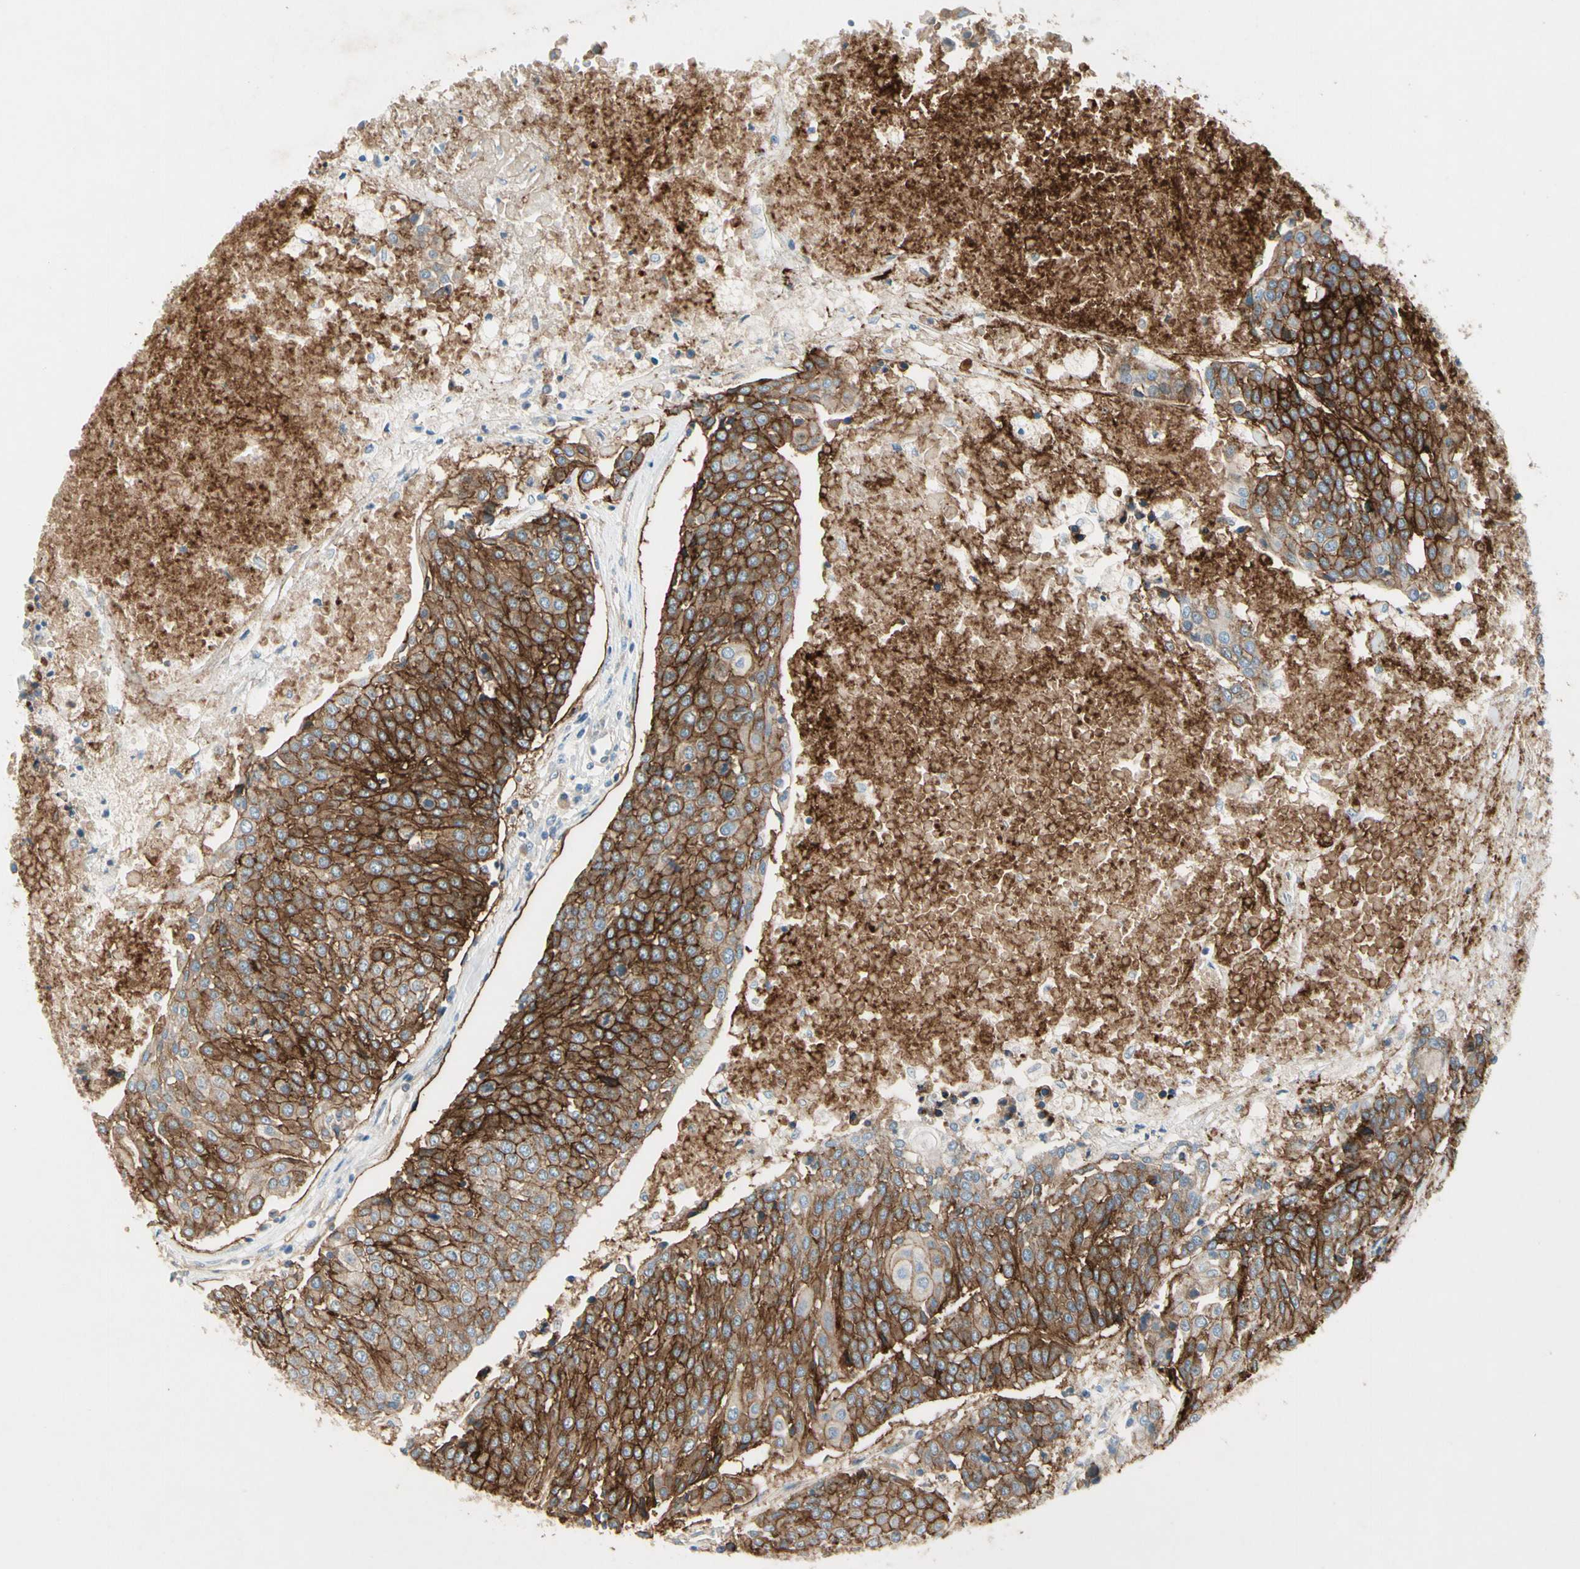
{"staining": {"intensity": "strong", "quantity": ">75%", "location": "cytoplasmic/membranous"}, "tissue": "urothelial cancer", "cell_type": "Tumor cells", "image_type": "cancer", "snomed": [{"axis": "morphology", "description": "Urothelial carcinoma, High grade"}, {"axis": "topography", "description": "Urinary bladder"}], "caption": "Human urothelial carcinoma (high-grade) stained for a protein (brown) demonstrates strong cytoplasmic/membranous positive positivity in about >75% of tumor cells.", "gene": "ITGA3", "patient": {"sex": "female", "age": 85}}